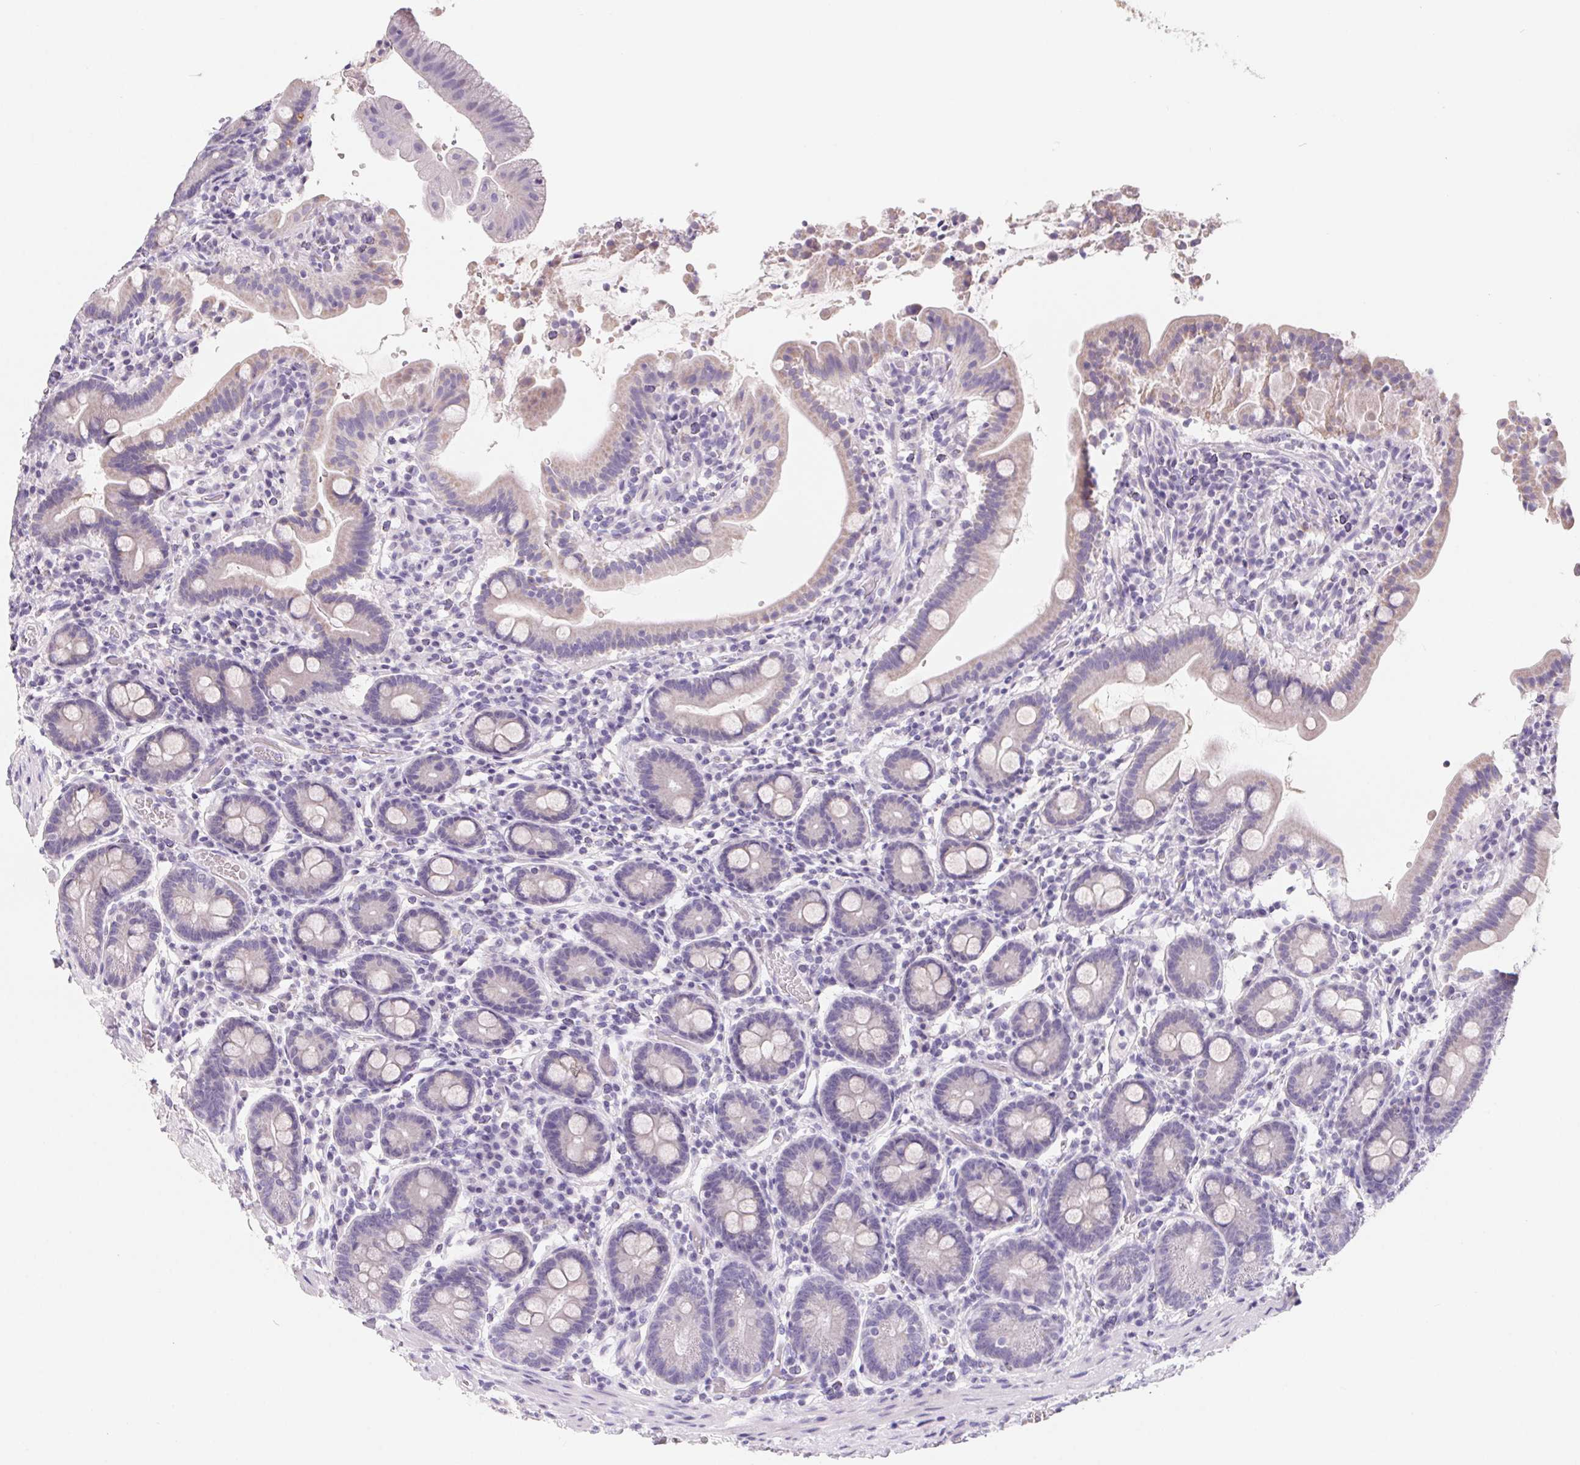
{"staining": {"intensity": "weak", "quantity": "<25%", "location": "cytoplasmic/membranous"}, "tissue": "small intestine", "cell_type": "Glandular cells", "image_type": "normal", "snomed": [{"axis": "morphology", "description": "Normal tissue, NOS"}, {"axis": "topography", "description": "Small intestine"}], "caption": "Immunohistochemical staining of normal small intestine reveals no significant positivity in glandular cells.", "gene": "FDX1", "patient": {"sex": "male", "age": 26}}